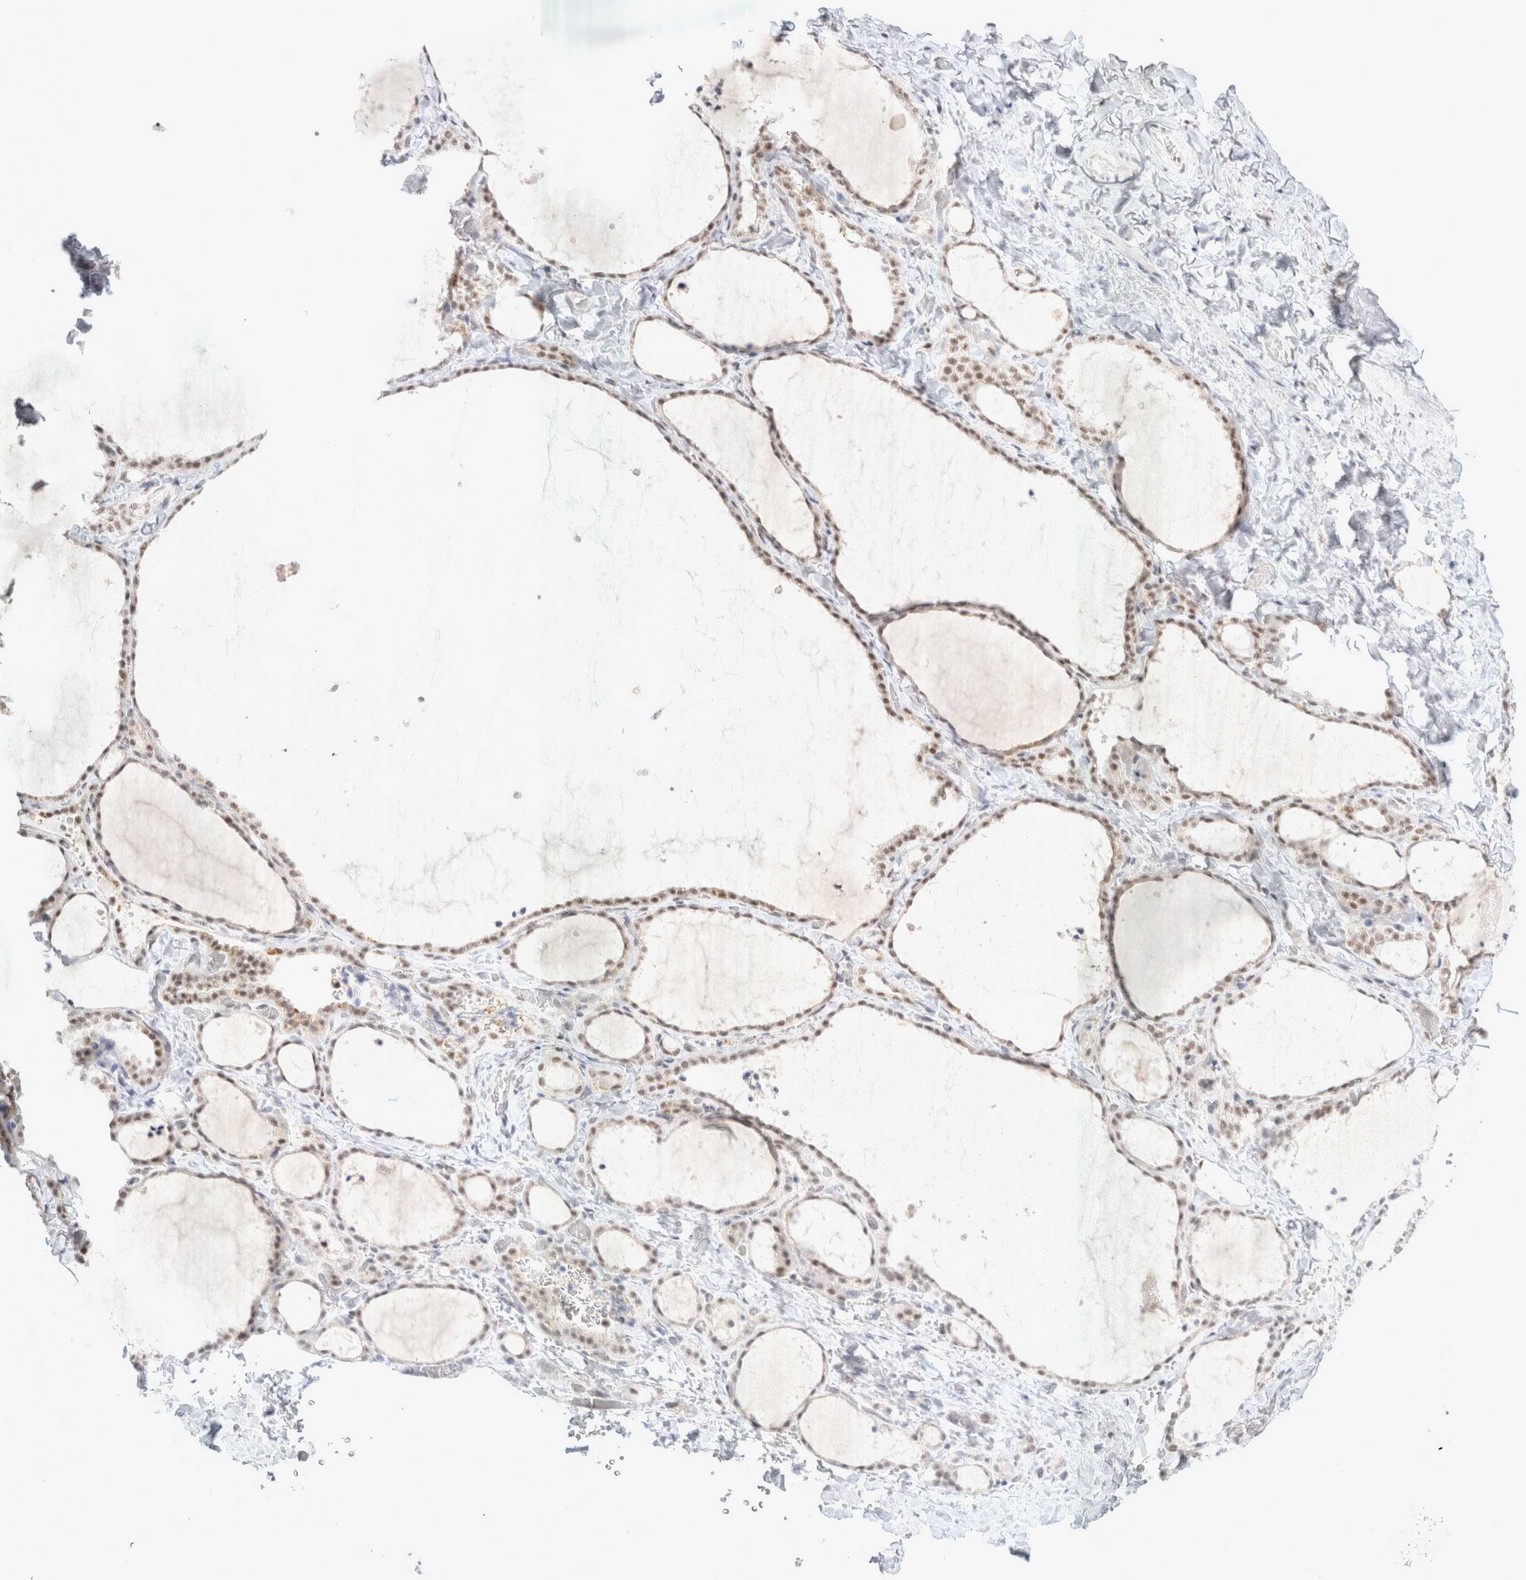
{"staining": {"intensity": "weak", "quantity": ">75%", "location": "nuclear"}, "tissue": "thyroid gland", "cell_type": "Glandular cells", "image_type": "normal", "snomed": [{"axis": "morphology", "description": "Normal tissue, NOS"}, {"axis": "topography", "description": "Thyroid gland"}], "caption": "DAB (3,3'-diaminobenzidine) immunohistochemical staining of benign thyroid gland exhibits weak nuclear protein expression in about >75% of glandular cells. (IHC, brightfield microscopy, high magnification).", "gene": "TRMT12", "patient": {"sex": "female", "age": 22}}